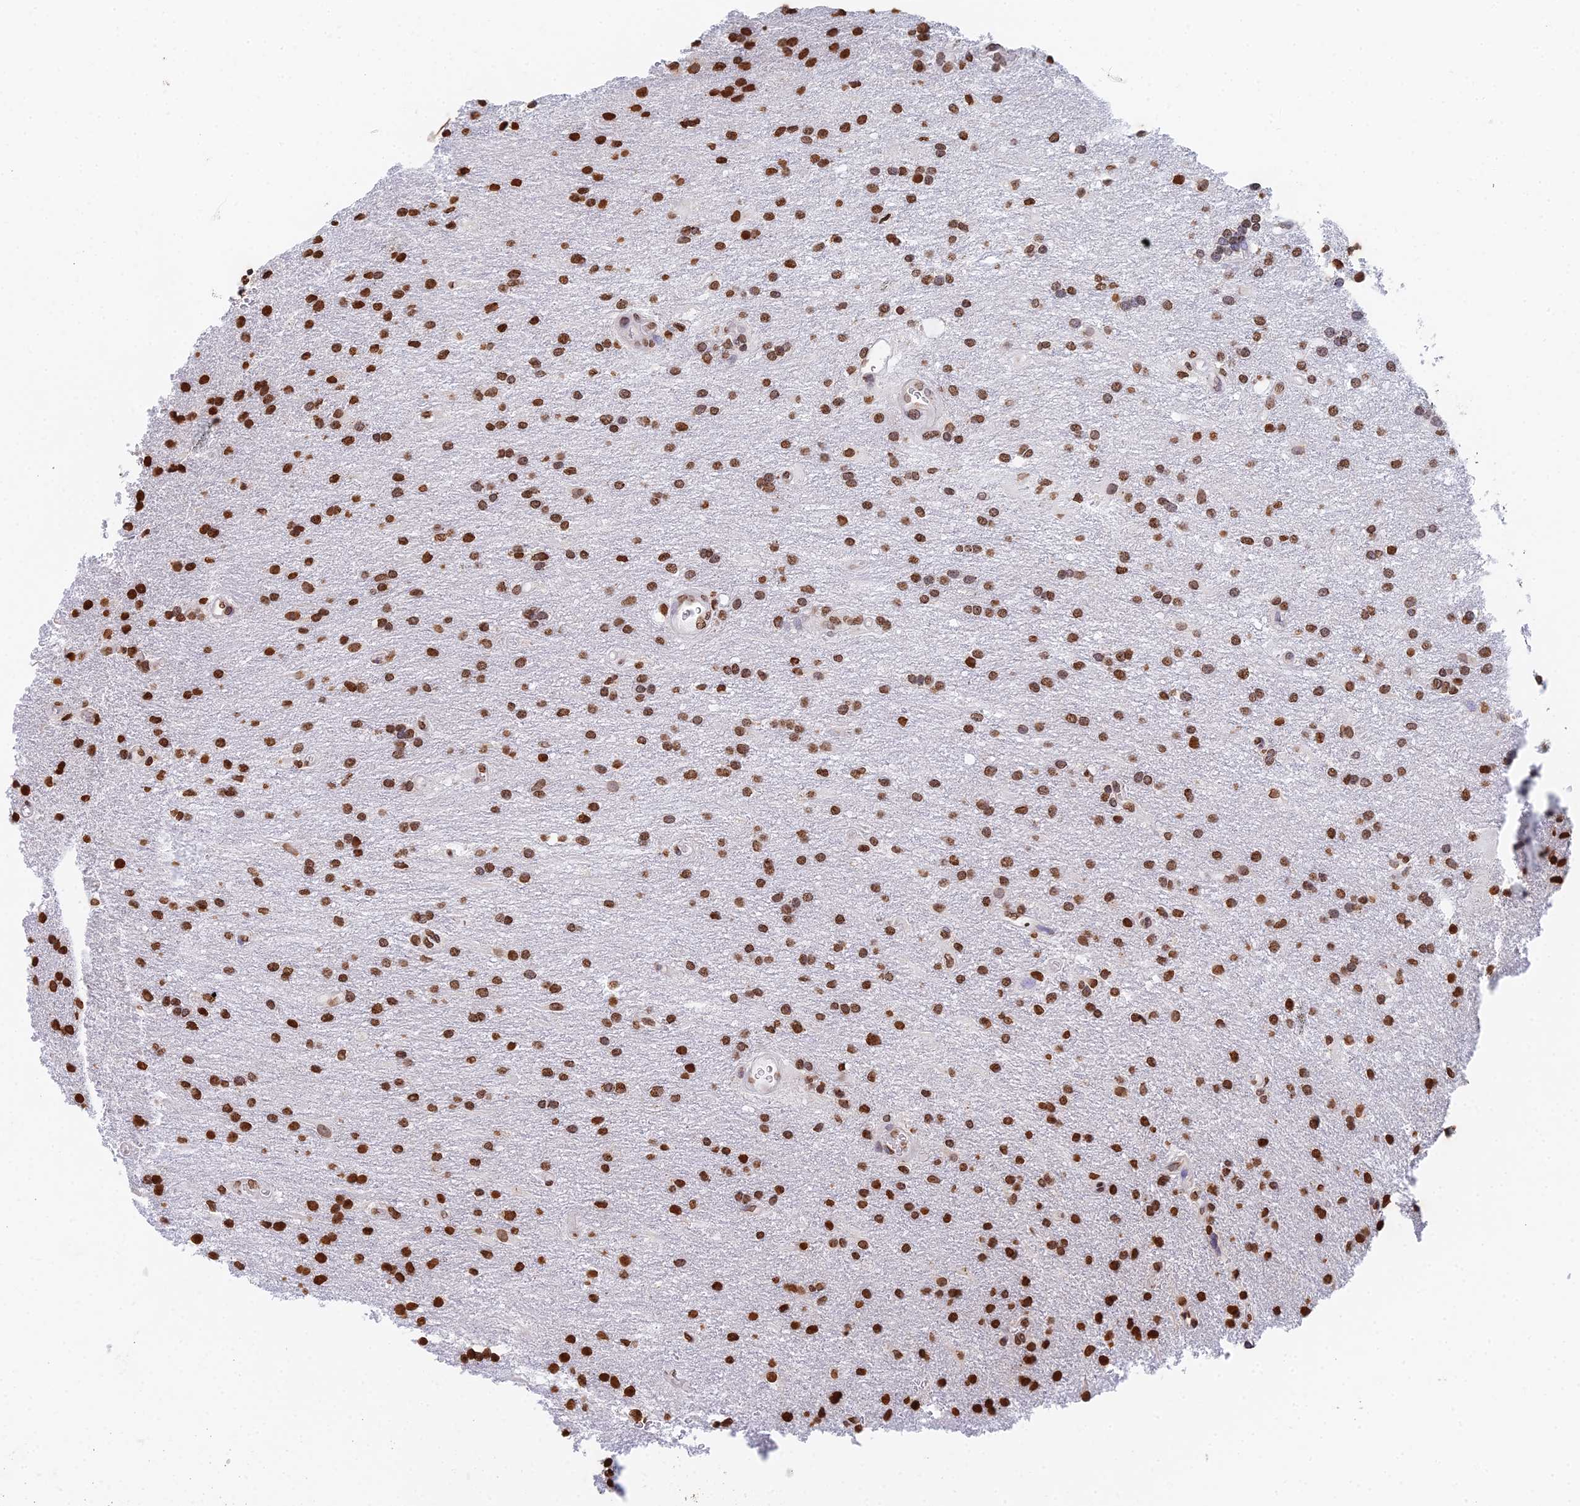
{"staining": {"intensity": "strong", "quantity": ">75%", "location": "nuclear"}, "tissue": "glioma", "cell_type": "Tumor cells", "image_type": "cancer", "snomed": [{"axis": "morphology", "description": "Glioma, malignant, Low grade"}, {"axis": "topography", "description": "Brain"}], "caption": "Strong nuclear protein positivity is appreciated in about >75% of tumor cells in malignant glioma (low-grade).", "gene": "GBP3", "patient": {"sex": "male", "age": 66}}